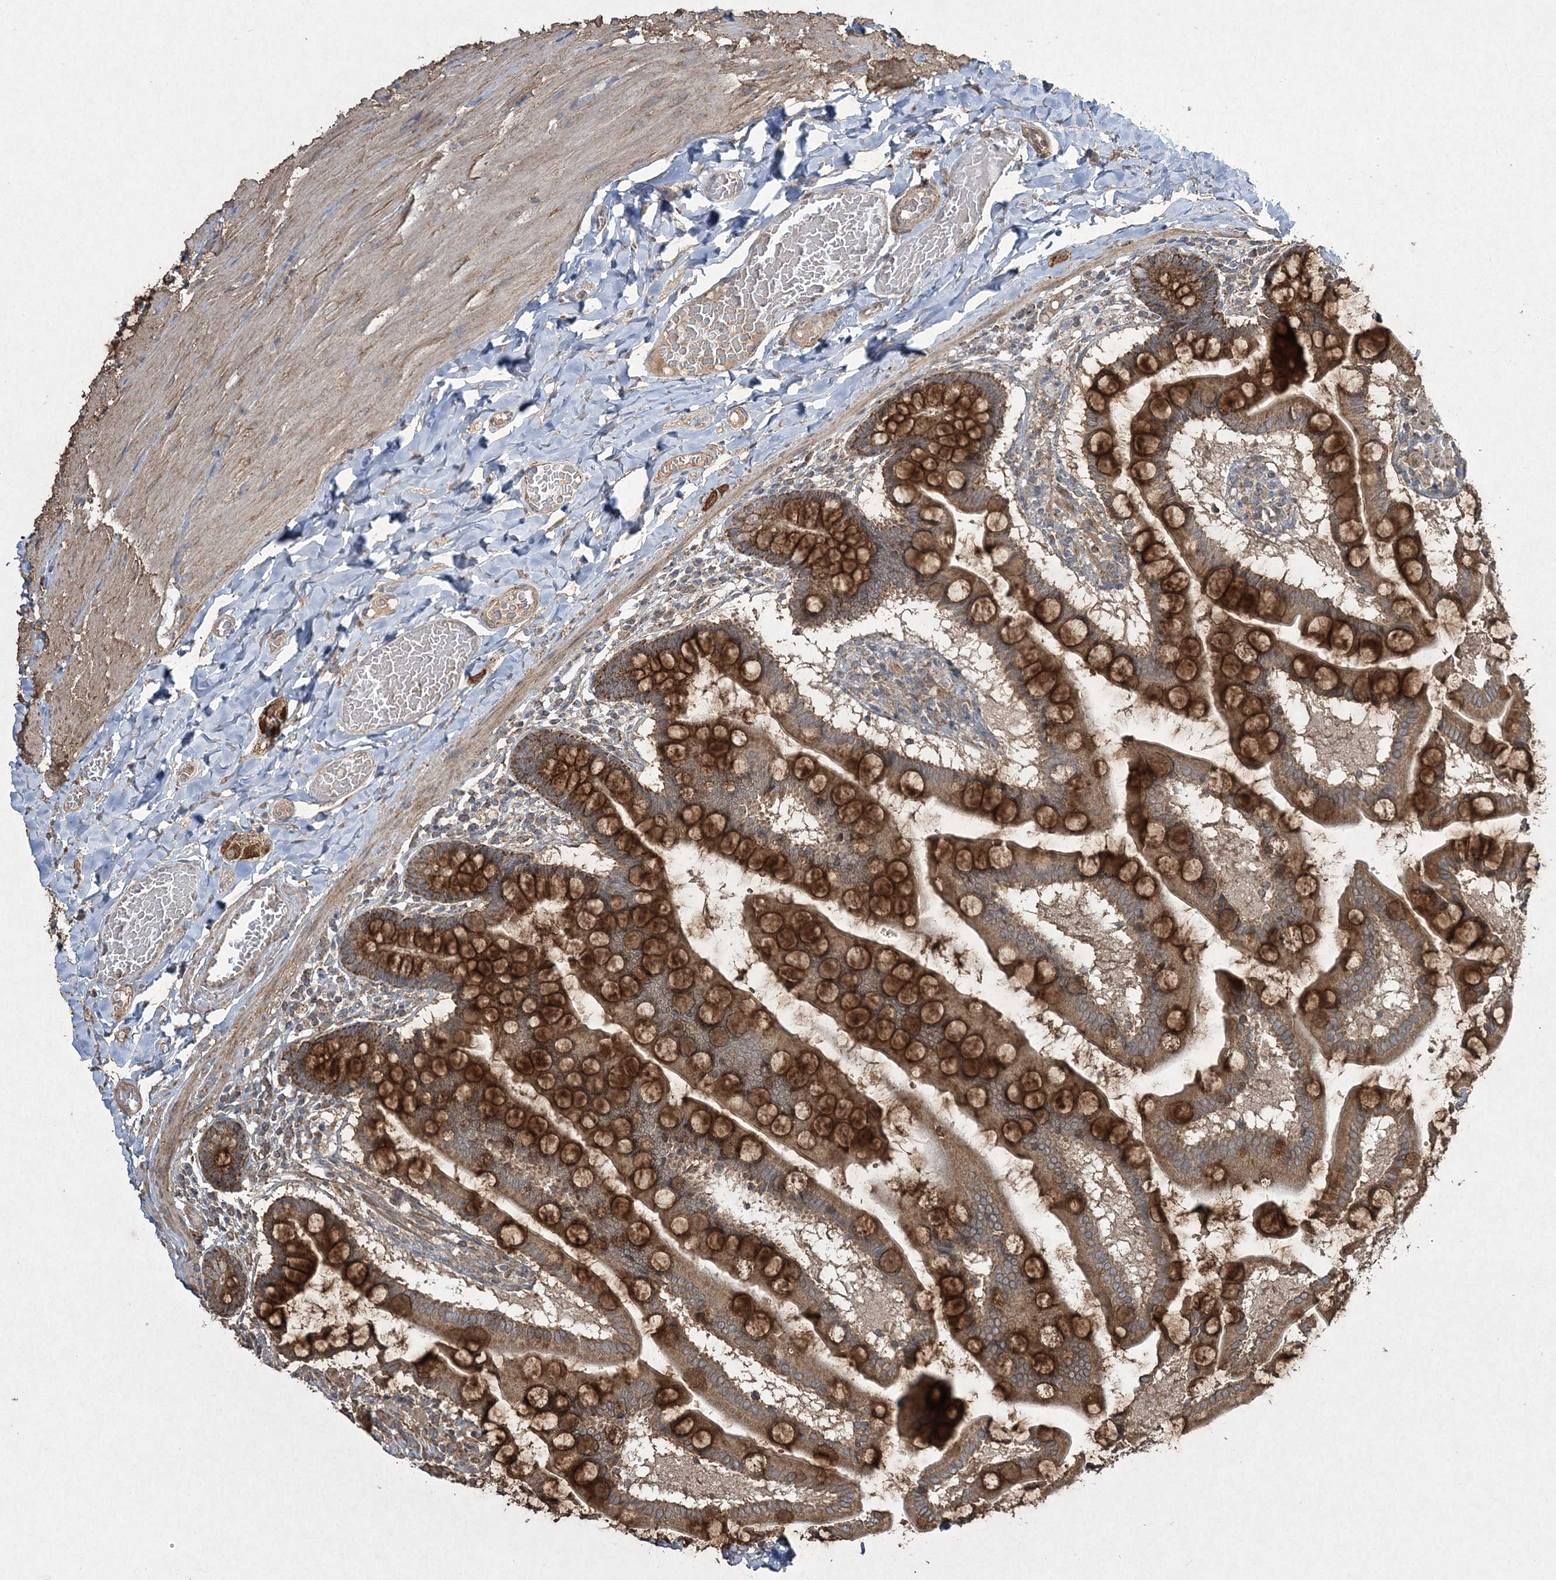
{"staining": {"intensity": "strong", "quantity": ">75%", "location": "cytoplasmic/membranous"}, "tissue": "small intestine", "cell_type": "Glandular cells", "image_type": "normal", "snomed": [{"axis": "morphology", "description": "Normal tissue, NOS"}, {"axis": "topography", "description": "Small intestine"}], "caption": "Protein staining of normal small intestine demonstrates strong cytoplasmic/membranous expression in about >75% of glandular cells.", "gene": "GRSF1", "patient": {"sex": "male", "age": 41}}